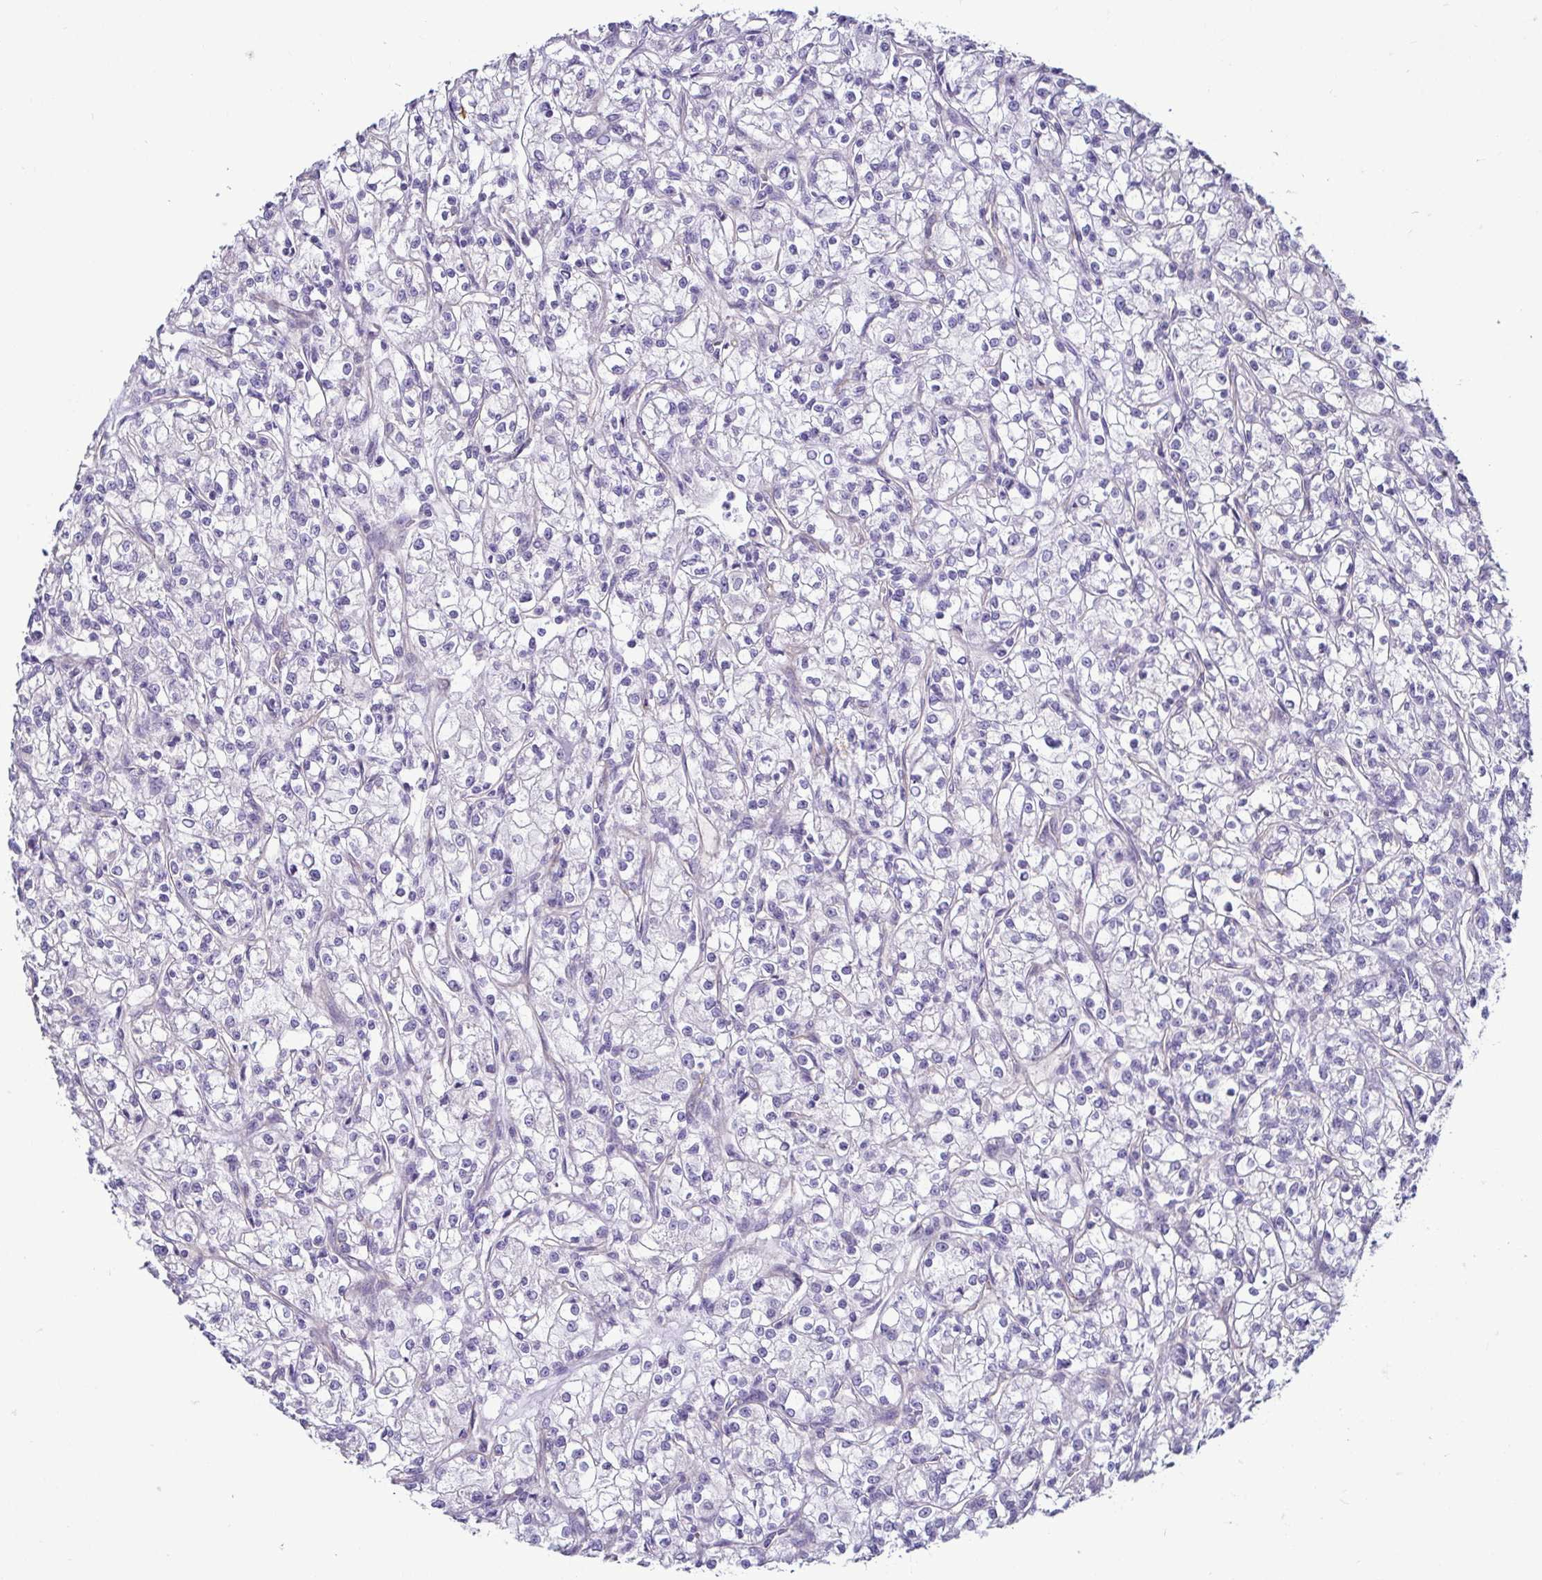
{"staining": {"intensity": "negative", "quantity": "none", "location": "none"}, "tissue": "renal cancer", "cell_type": "Tumor cells", "image_type": "cancer", "snomed": [{"axis": "morphology", "description": "Adenocarcinoma, NOS"}, {"axis": "topography", "description": "Kidney"}], "caption": "Immunohistochemical staining of renal adenocarcinoma exhibits no significant expression in tumor cells.", "gene": "CASP14", "patient": {"sex": "female", "age": 59}}